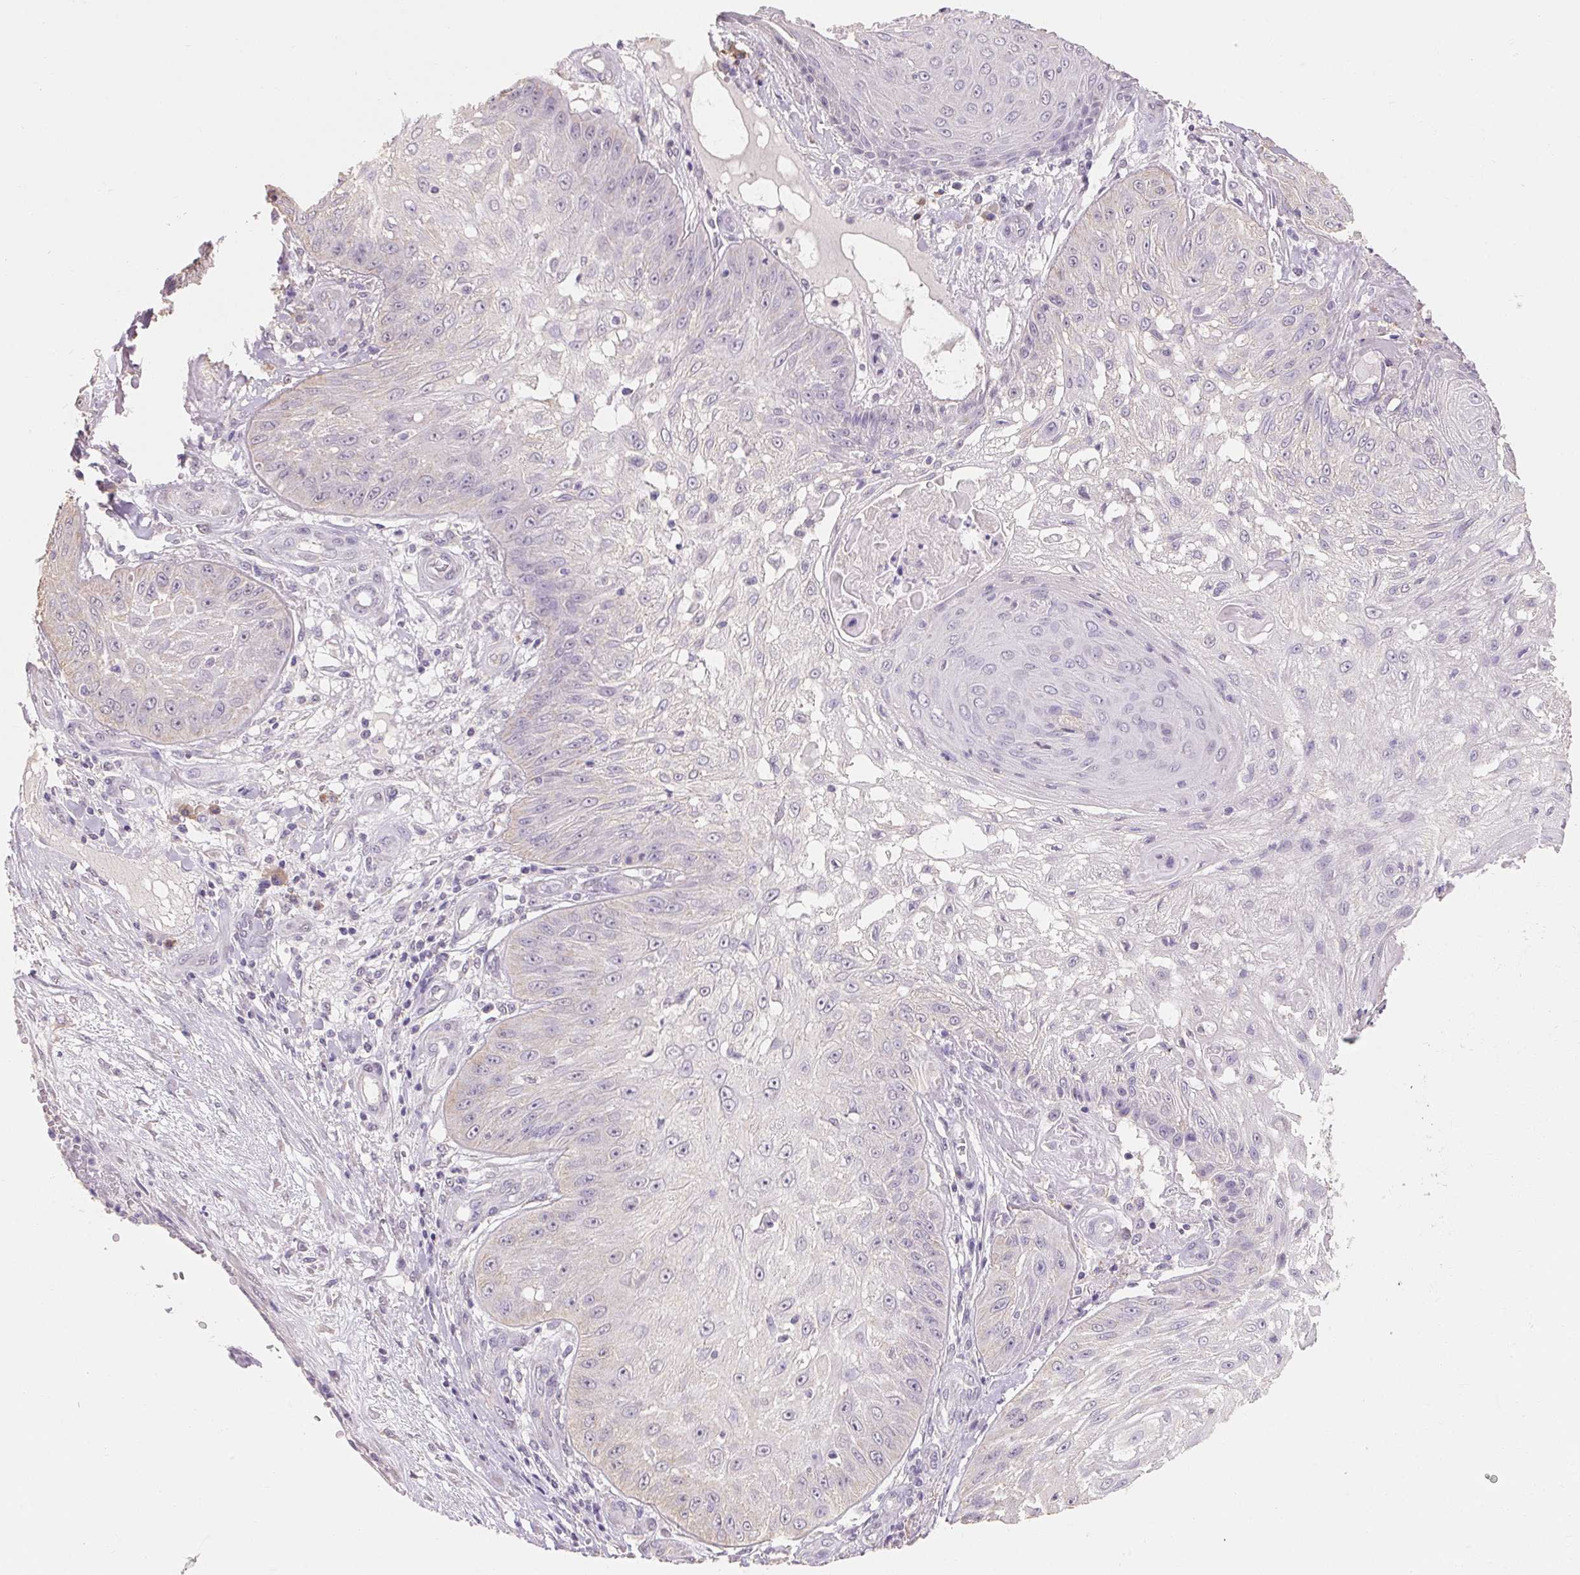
{"staining": {"intensity": "negative", "quantity": "none", "location": "none"}, "tissue": "skin cancer", "cell_type": "Tumor cells", "image_type": "cancer", "snomed": [{"axis": "morphology", "description": "Squamous cell carcinoma, NOS"}, {"axis": "topography", "description": "Skin"}], "caption": "Skin cancer (squamous cell carcinoma) was stained to show a protein in brown. There is no significant positivity in tumor cells. (DAB (3,3'-diaminobenzidine) IHC visualized using brightfield microscopy, high magnification).", "gene": "MAP7D2", "patient": {"sex": "male", "age": 70}}